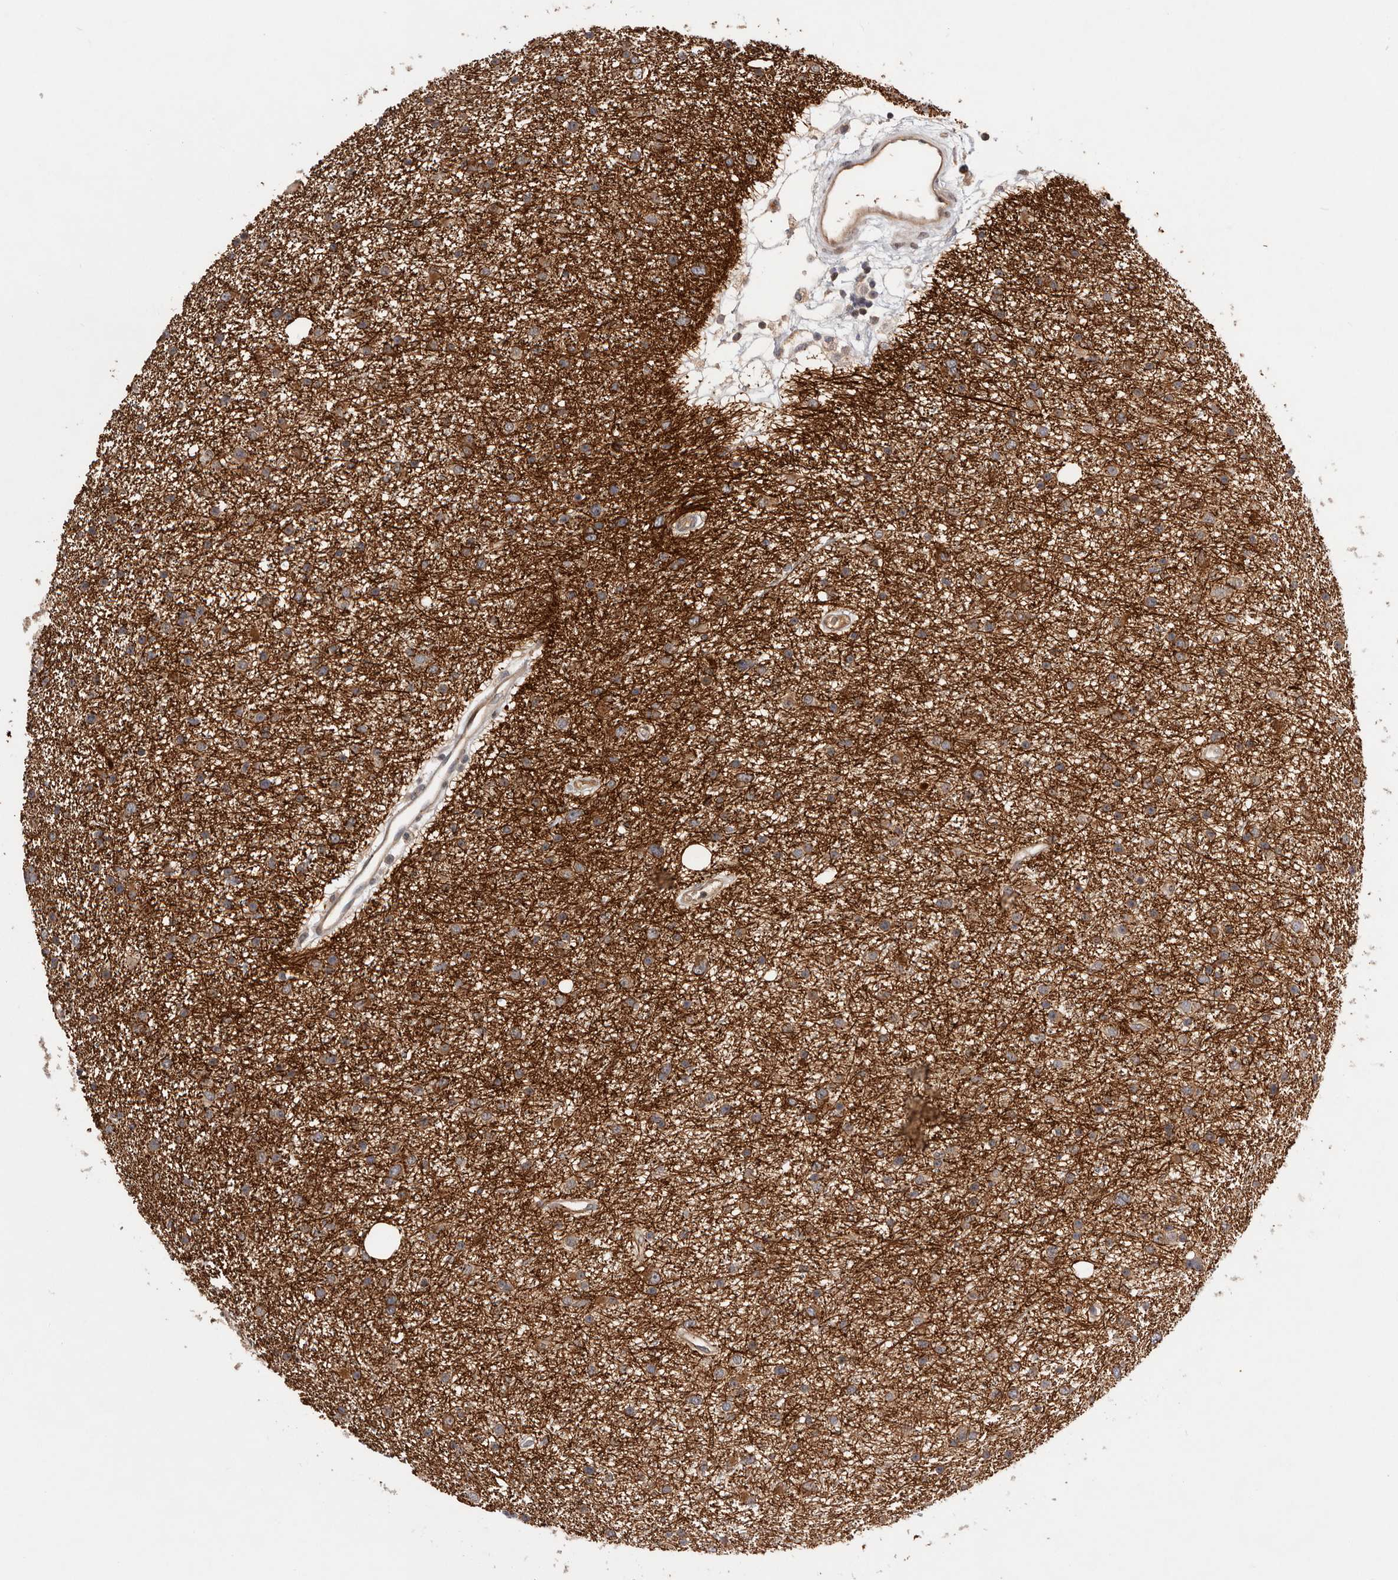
{"staining": {"intensity": "moderate", "quantity": ">75%", "location": "cytoplasmic/membranous"}, "tissue": "glioma", "cell_type": "Tumor cells", "image_type": "cancer", "snomed": [{"axis": "morphology", "description": "Glioma, malignant, Low grade"}, {"axis": "topography", "description": "Cerebral cortex"}], "caption": "Protein expression analysis of human malignant glioma (low-grade) reveals moderate cytoplasmic/membranous positivity in about >75% of tumor cells.", "gene": "DOP1A", "patient": {"sex": "female", "age": 39}}